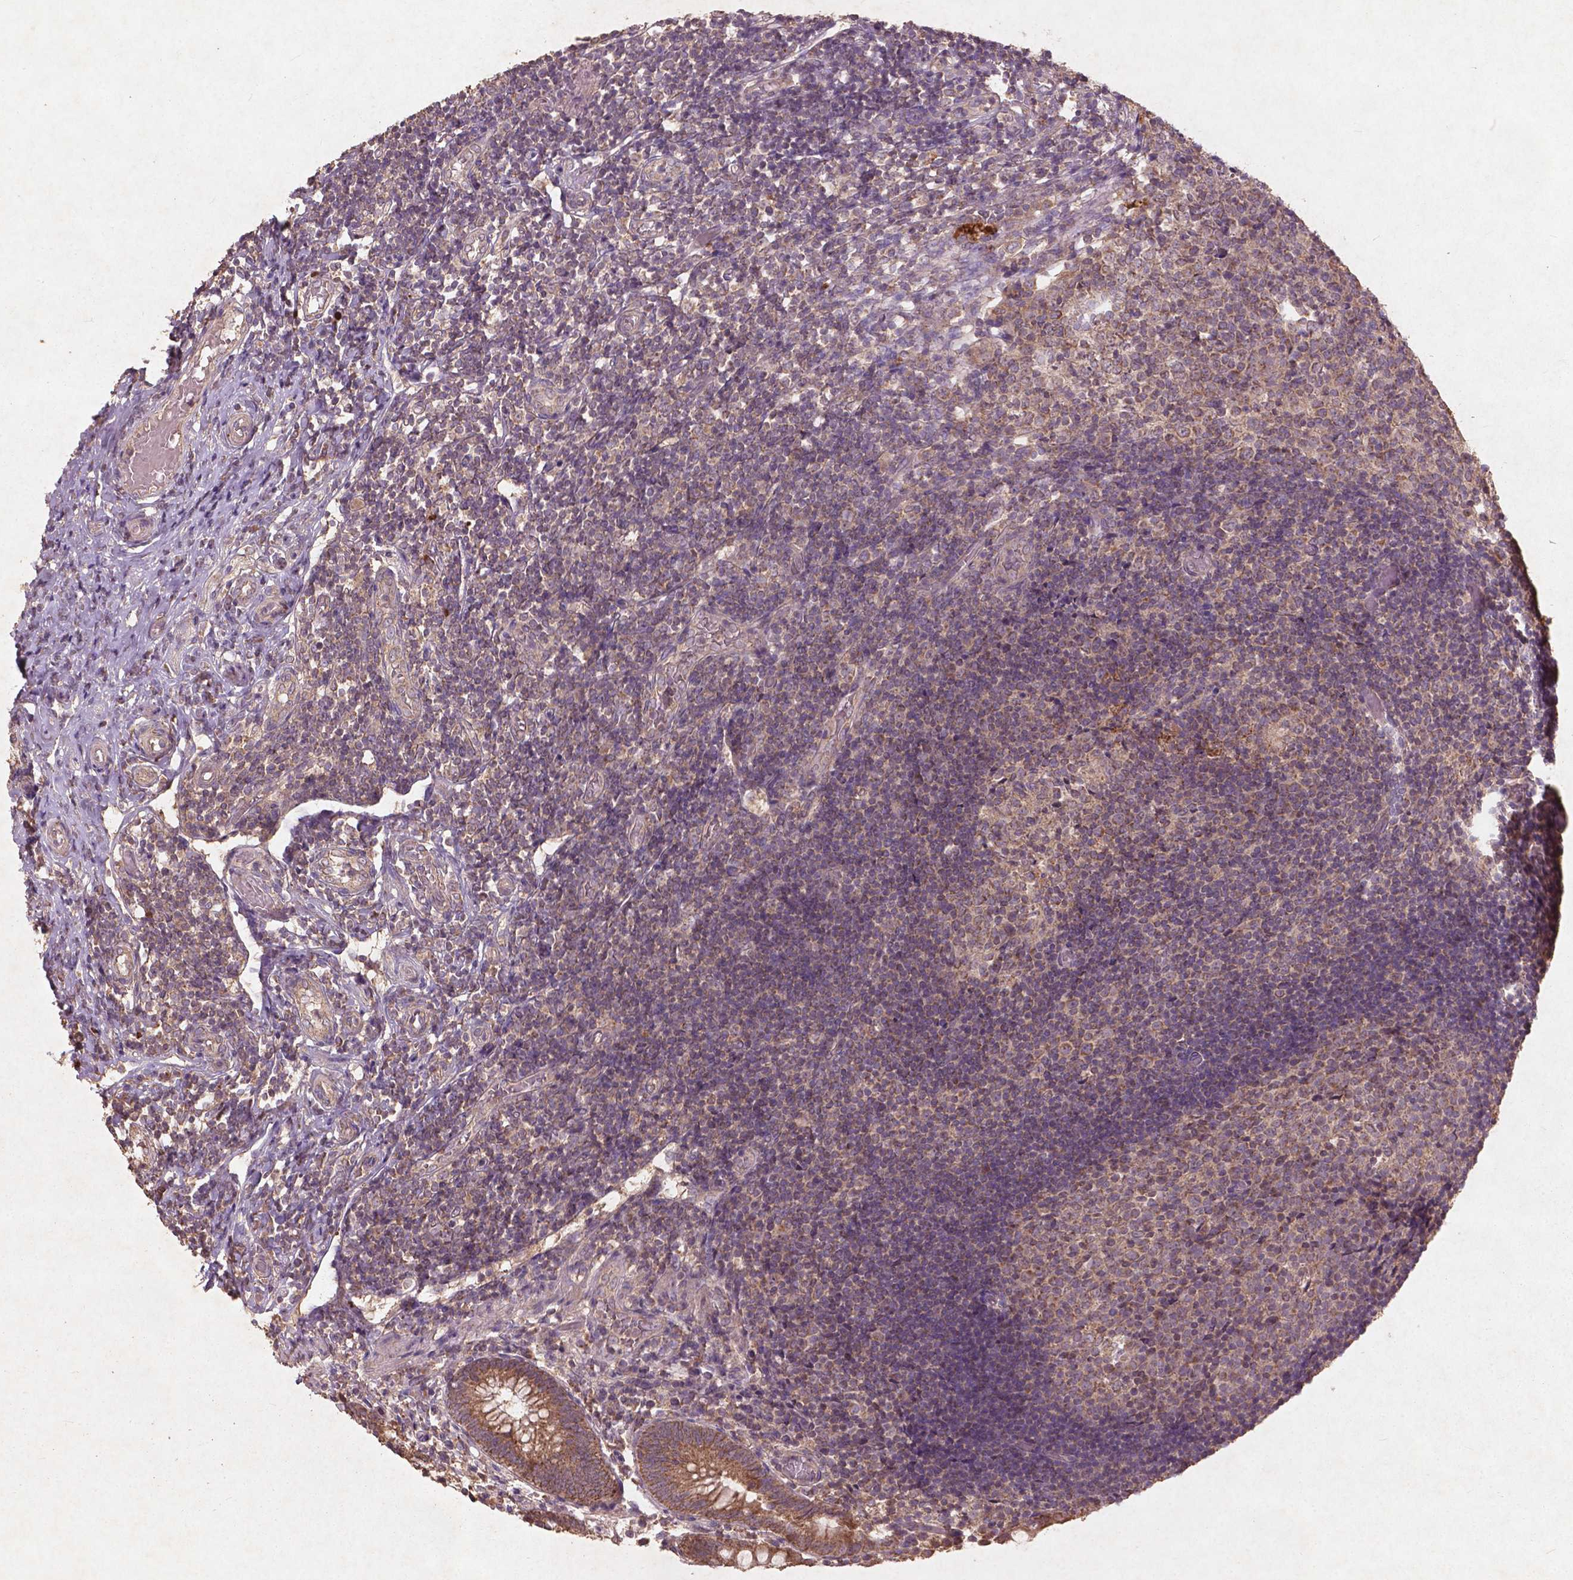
{"staining": {"intensity": "moderate", "quantity": ">75%", "location": "cytoplasmic/membranous"}, "tissue": "appendix", "cell_type": "Glandular cells", "image_type": "normal", "snomed": [{"axis": "morphology", "description": "Normal tissue, NOS"}, {"axis": "topography", "description": "Appendix"}], "caption": "Protein expression analysis of benign appendix demonstrates moderate cytoplasmic/membranous staining in approximately >75% of glandular cells. (Brightfield microscopy of DAB IHC at high magnification).", "gene": "ST6GALNAC5", "patient": {"sex": "female", "age": 32}}